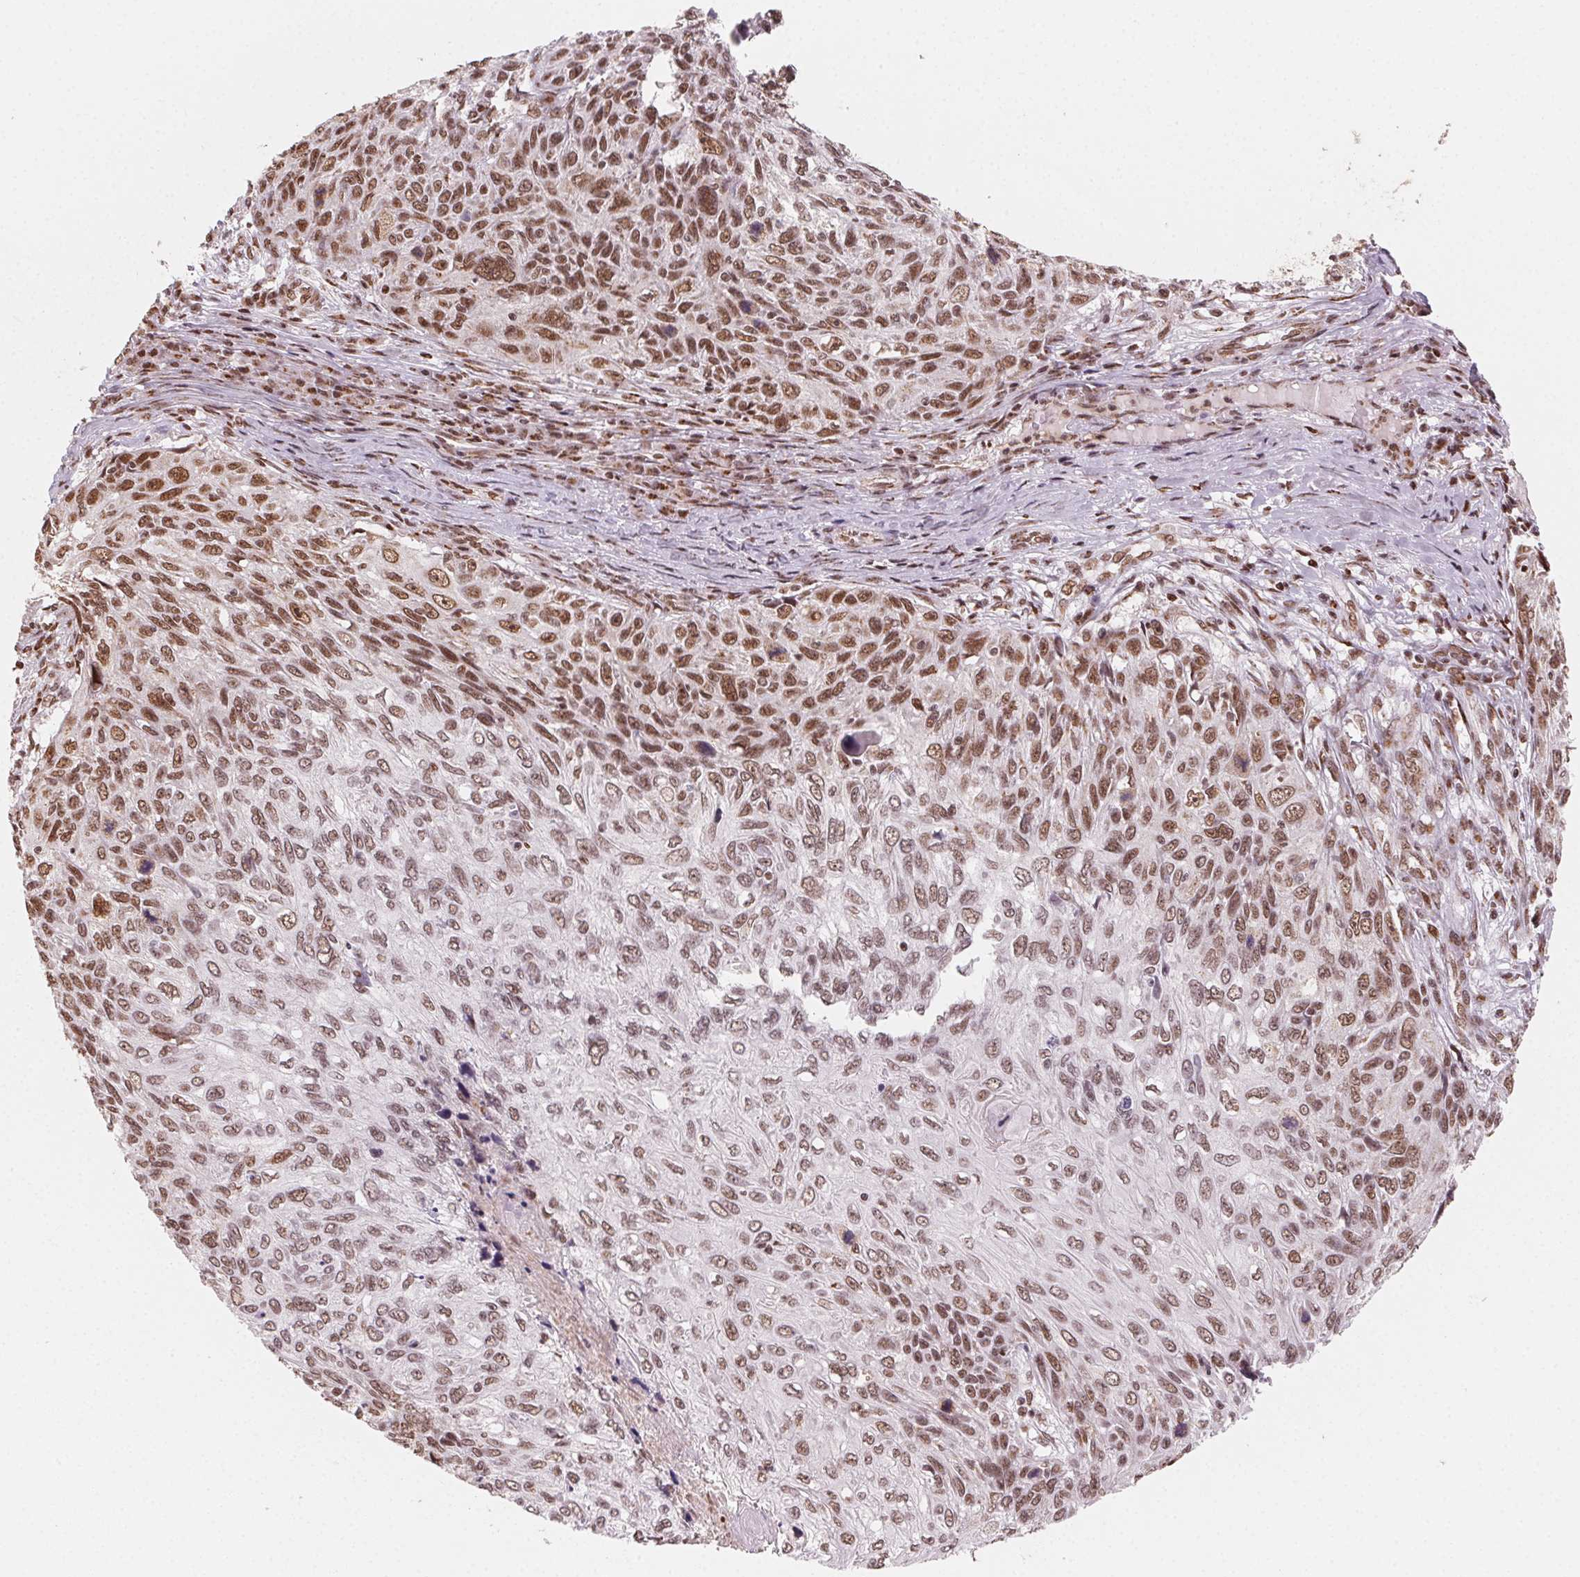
{"staining": {"intensity": "moderate", "quantity": ">75%", "location": "nuclear"}, "tissue": "skin cancer", "cell_type": "Tumor cells", "image_type": "cancer", "snomed": [{"axis": "morphology", "description": "Squamous cell carcinoma, NOS"}, {"axis": "topography", "description": "Skin"}], "caption": "The histopathology image reveals a brown stain indicating the presence of a protein in the nuclear of tumor cells in squamous cell carcinoma (skin).", "gene": "TOPORS", "patient": {"sex": "male", "age": 92}}